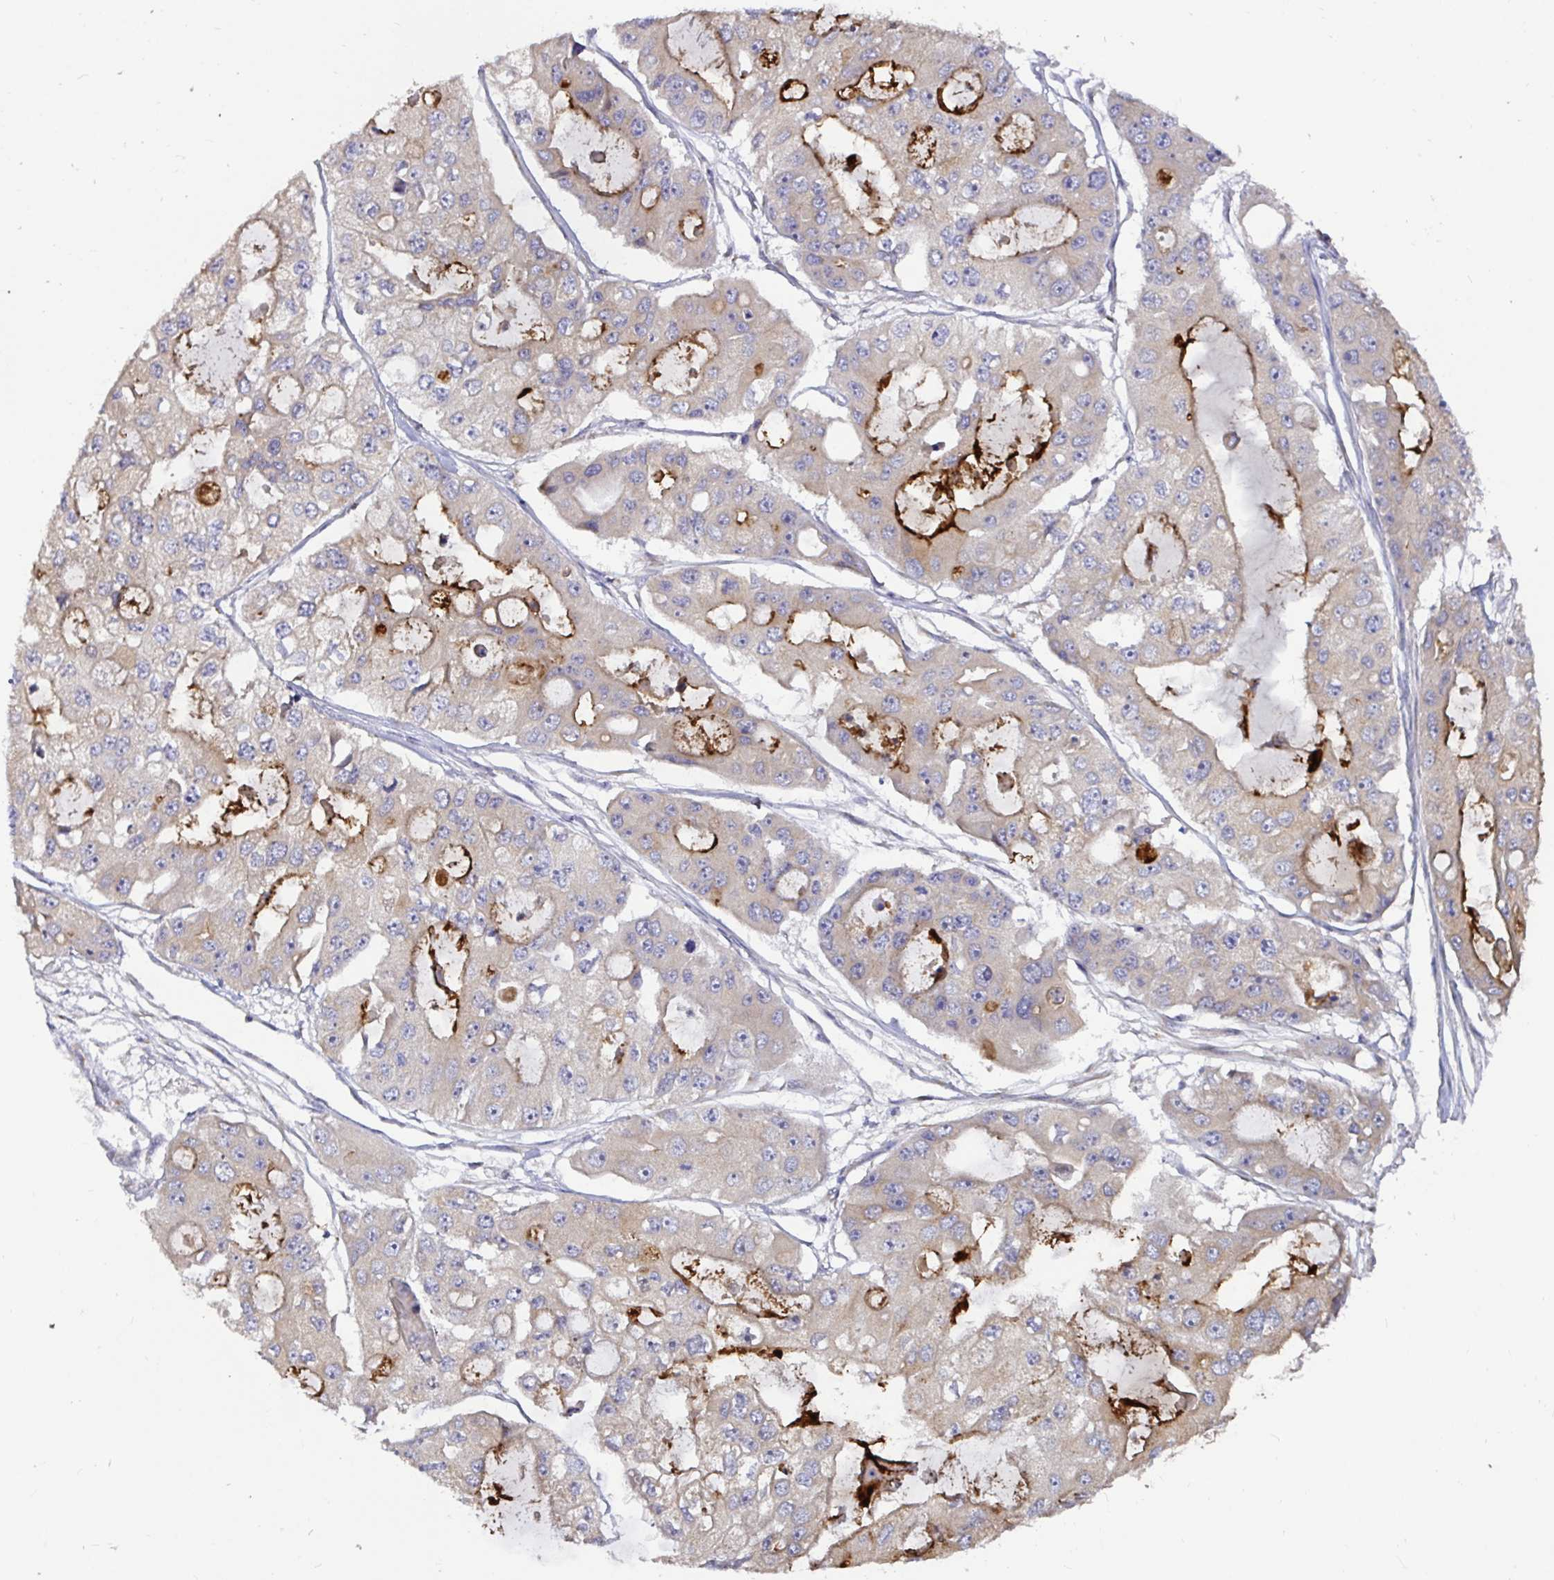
{"staining": {"intensity": "weak", "quantity": "<25%", "location": "cytoplasmic/membranous"}, "tissue": "ovarian cancer", "cell_type": "Tumor cells", "image_type": "cancer", "snomed": [{"axis": "morphology", "description": "Cystadenocarcinoma, serous, NOS"}, {"axis": "topography", "description": "Ovary"}], "caption": "High magnification brightfield microscopy of serous cystadenocarcinoma (ovarian) stained with DAB (brown) and counterstained with hematoxylin (blue): tumor cells show no significant expression.", "gene": "ELP1", "patient": {"sex": "female", "age": 56}}